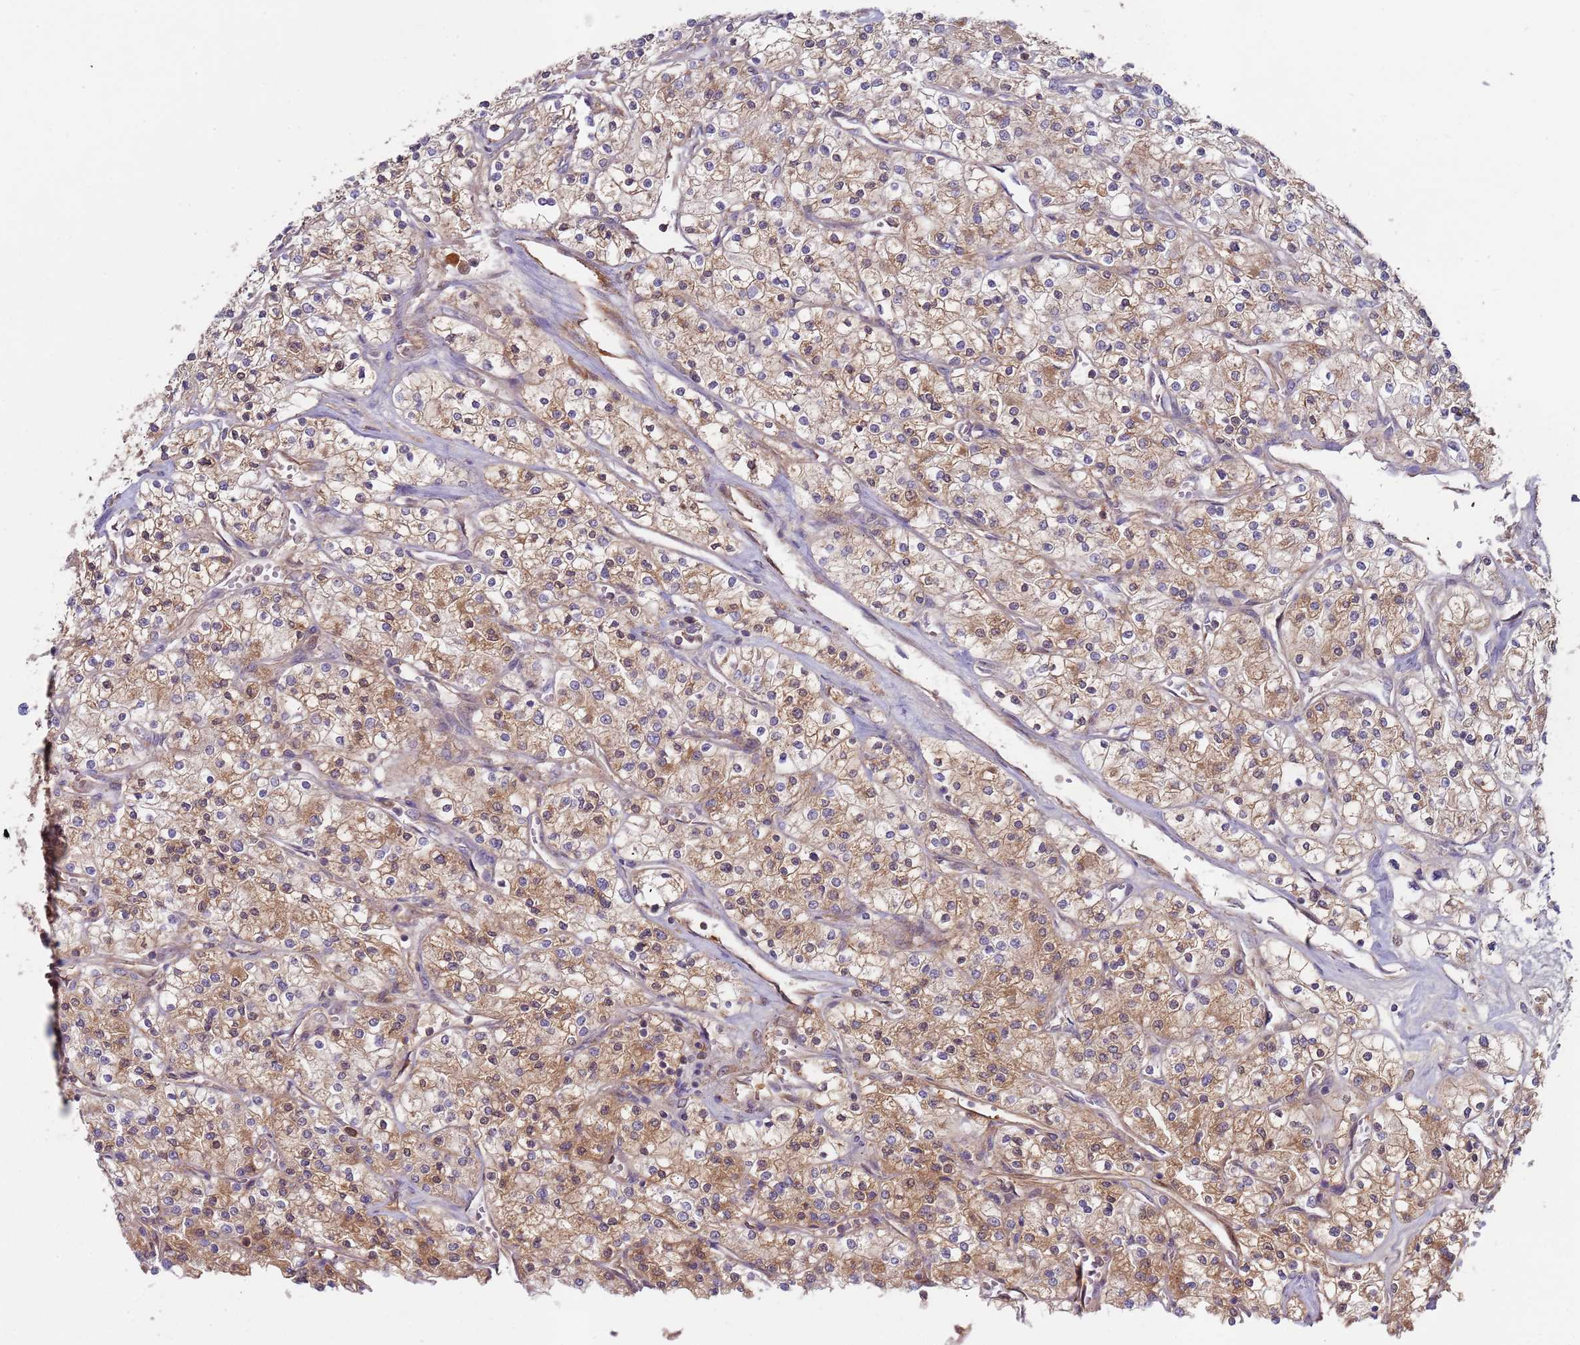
{"staining": {"intensity": "moderate", "quantity": "25%-75%", "location": "cytoplasmic/membranous"}, "tissue": "renal cancer", "cell_type": "Tumor cells", "image_type": "cancer", "snomed": [{"axis": "morphology", "description": "Adenocarcinoma, NOS"}, {"axis": "topography", "description": "Kidney"}], "caption": "Protein positivity by immunohistochemistry (IHC) demonstrates moderate cytoplasmic/membranous positivity in approximately 25%-75% of tumor cells in renal cancer (adenocarcinoma).", "gene": "OR5A2", "patient": {"sex": "male", "age": 80}}